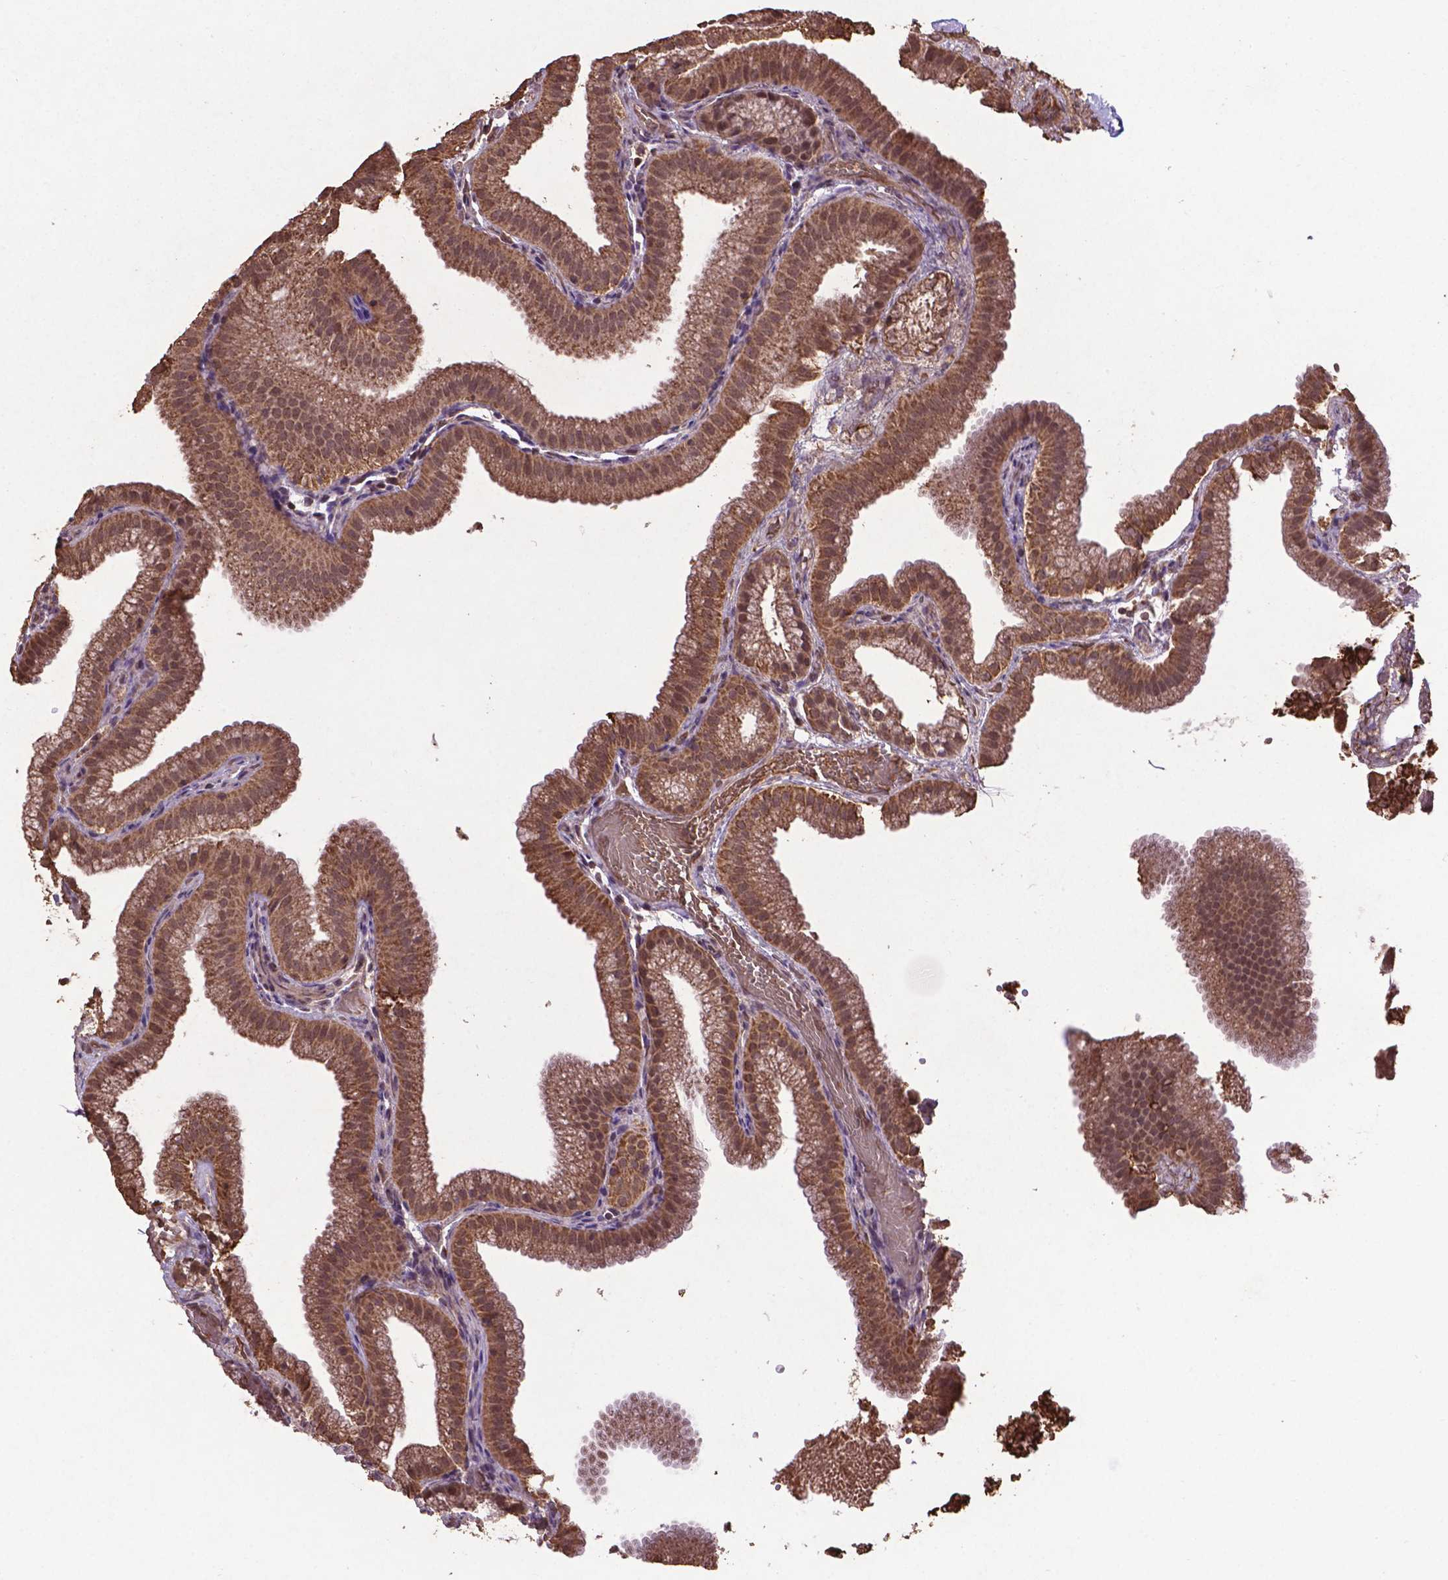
{"staining": {"intensity": "moderate", "quantity": ">75%", "location": "cytoplasmic/membranous"}, "tissue": "gallbladder", "cell_type": "Glandular cells", "image_type": "normal", "snomed": [{"axis": "morphology", "description": "Normal tissue, NOS"}, {"axis": "topography", "description": "Gallbladder"}], "caption": "Protein staining of unremarkable gallbladder exhibits moderate cytoplasmic/membranous staining in approximately >75% of glandular cells. Immunohistochemistry stains the protein in brown and the nuclei are stained blue.", "gene": "DCAF1", "patient": {"sex": "female", "age": 63}}